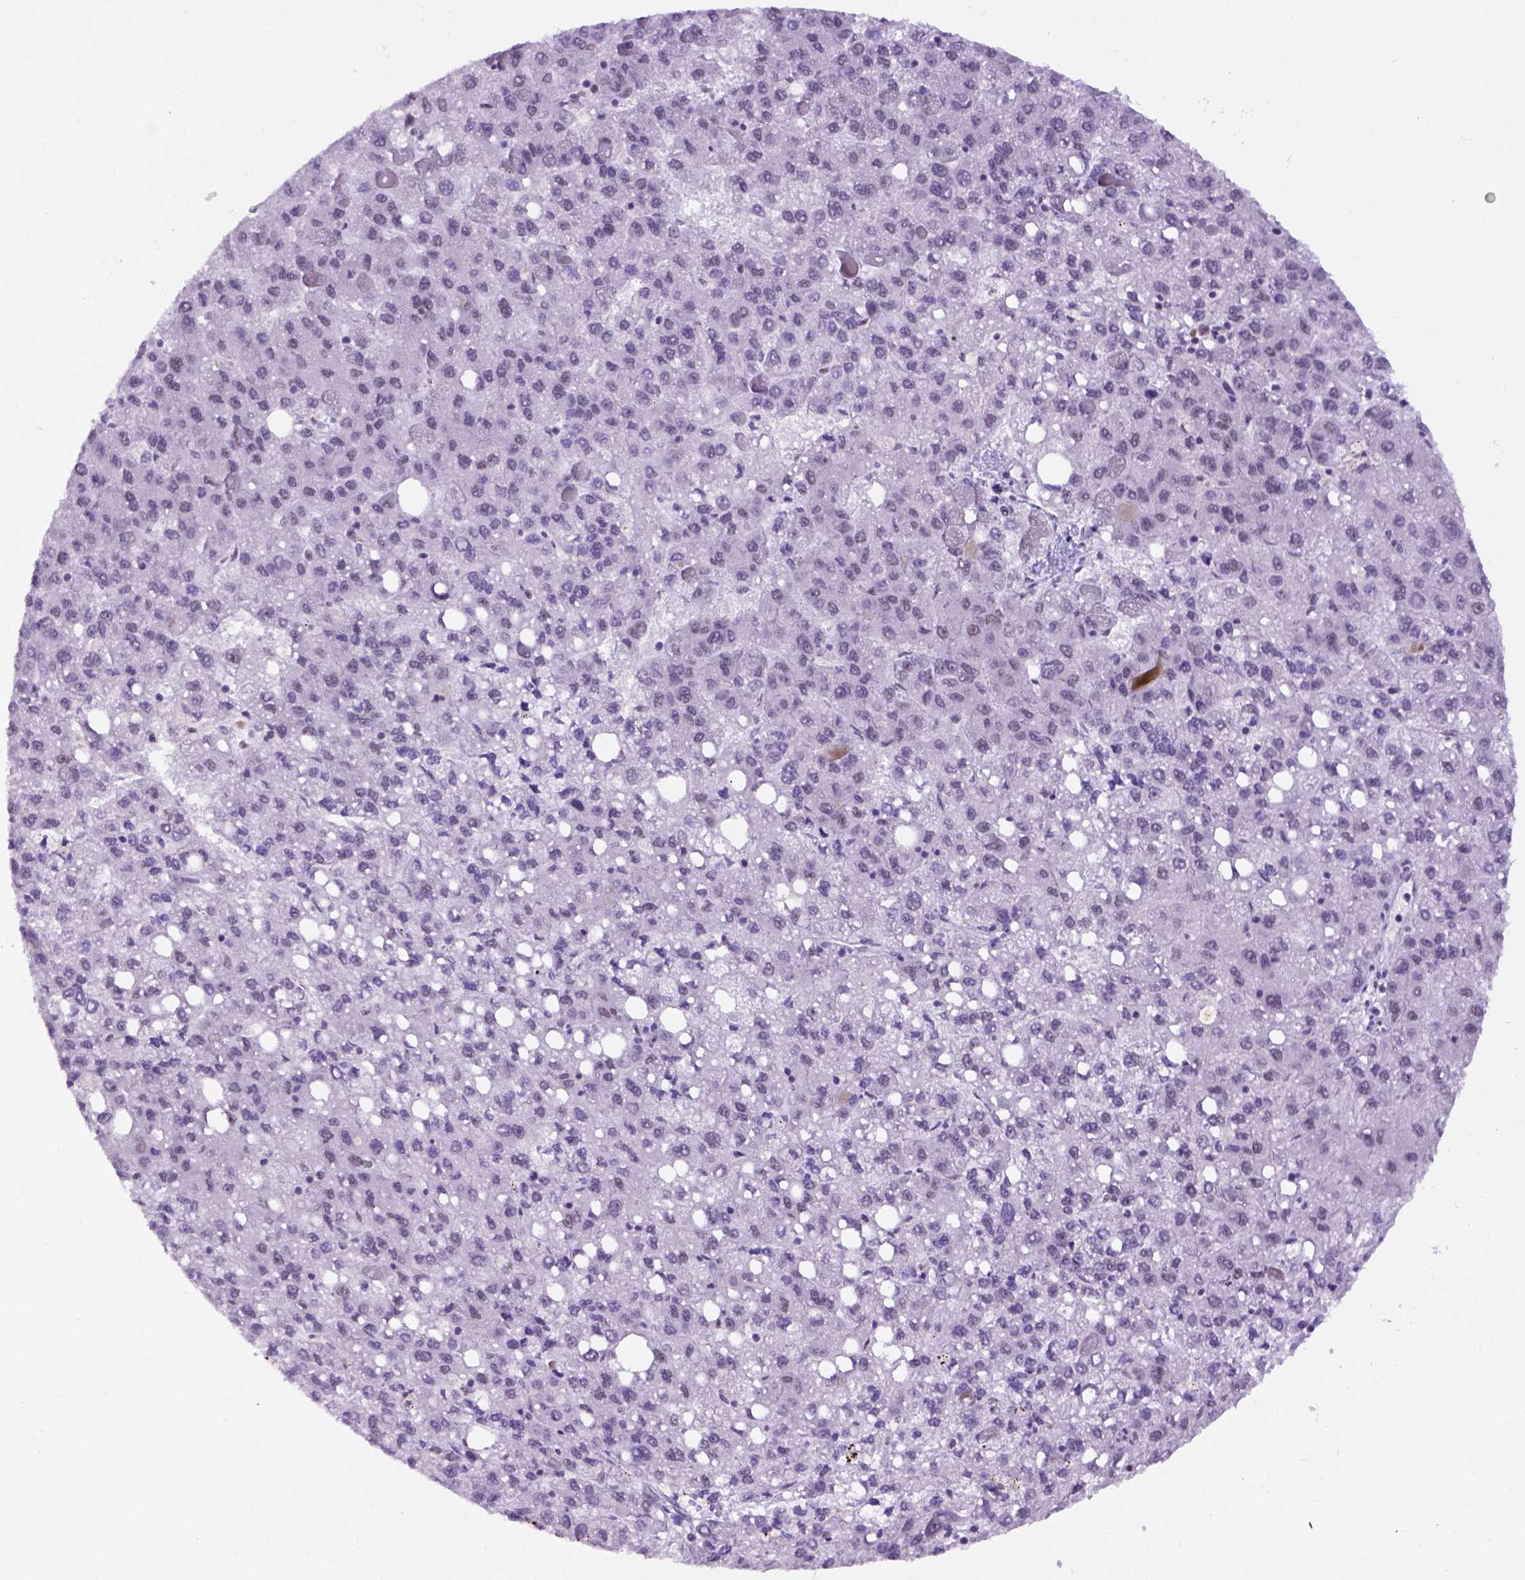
{"staining": {"intensity": "negative", "quantity": "none", "location": "none"}, "tissue": "liver cancer", "cell_type": "Tumor cells", "image_type": "cancer", "snomed": [{"axis": "morphology", "description": "Carcinoma, Hepatocellular, NOS"}, {"axis": "topography", "description": "Liver"}], "caption": "DAB (3,3'-diaminobenzidine) immunohistochemical staining of human hepatocellular carcinoma (liver) shows no significant staining in tumor cells.", "gene": "TBPL1", "patient": {"sex": "female", "age": 82}}